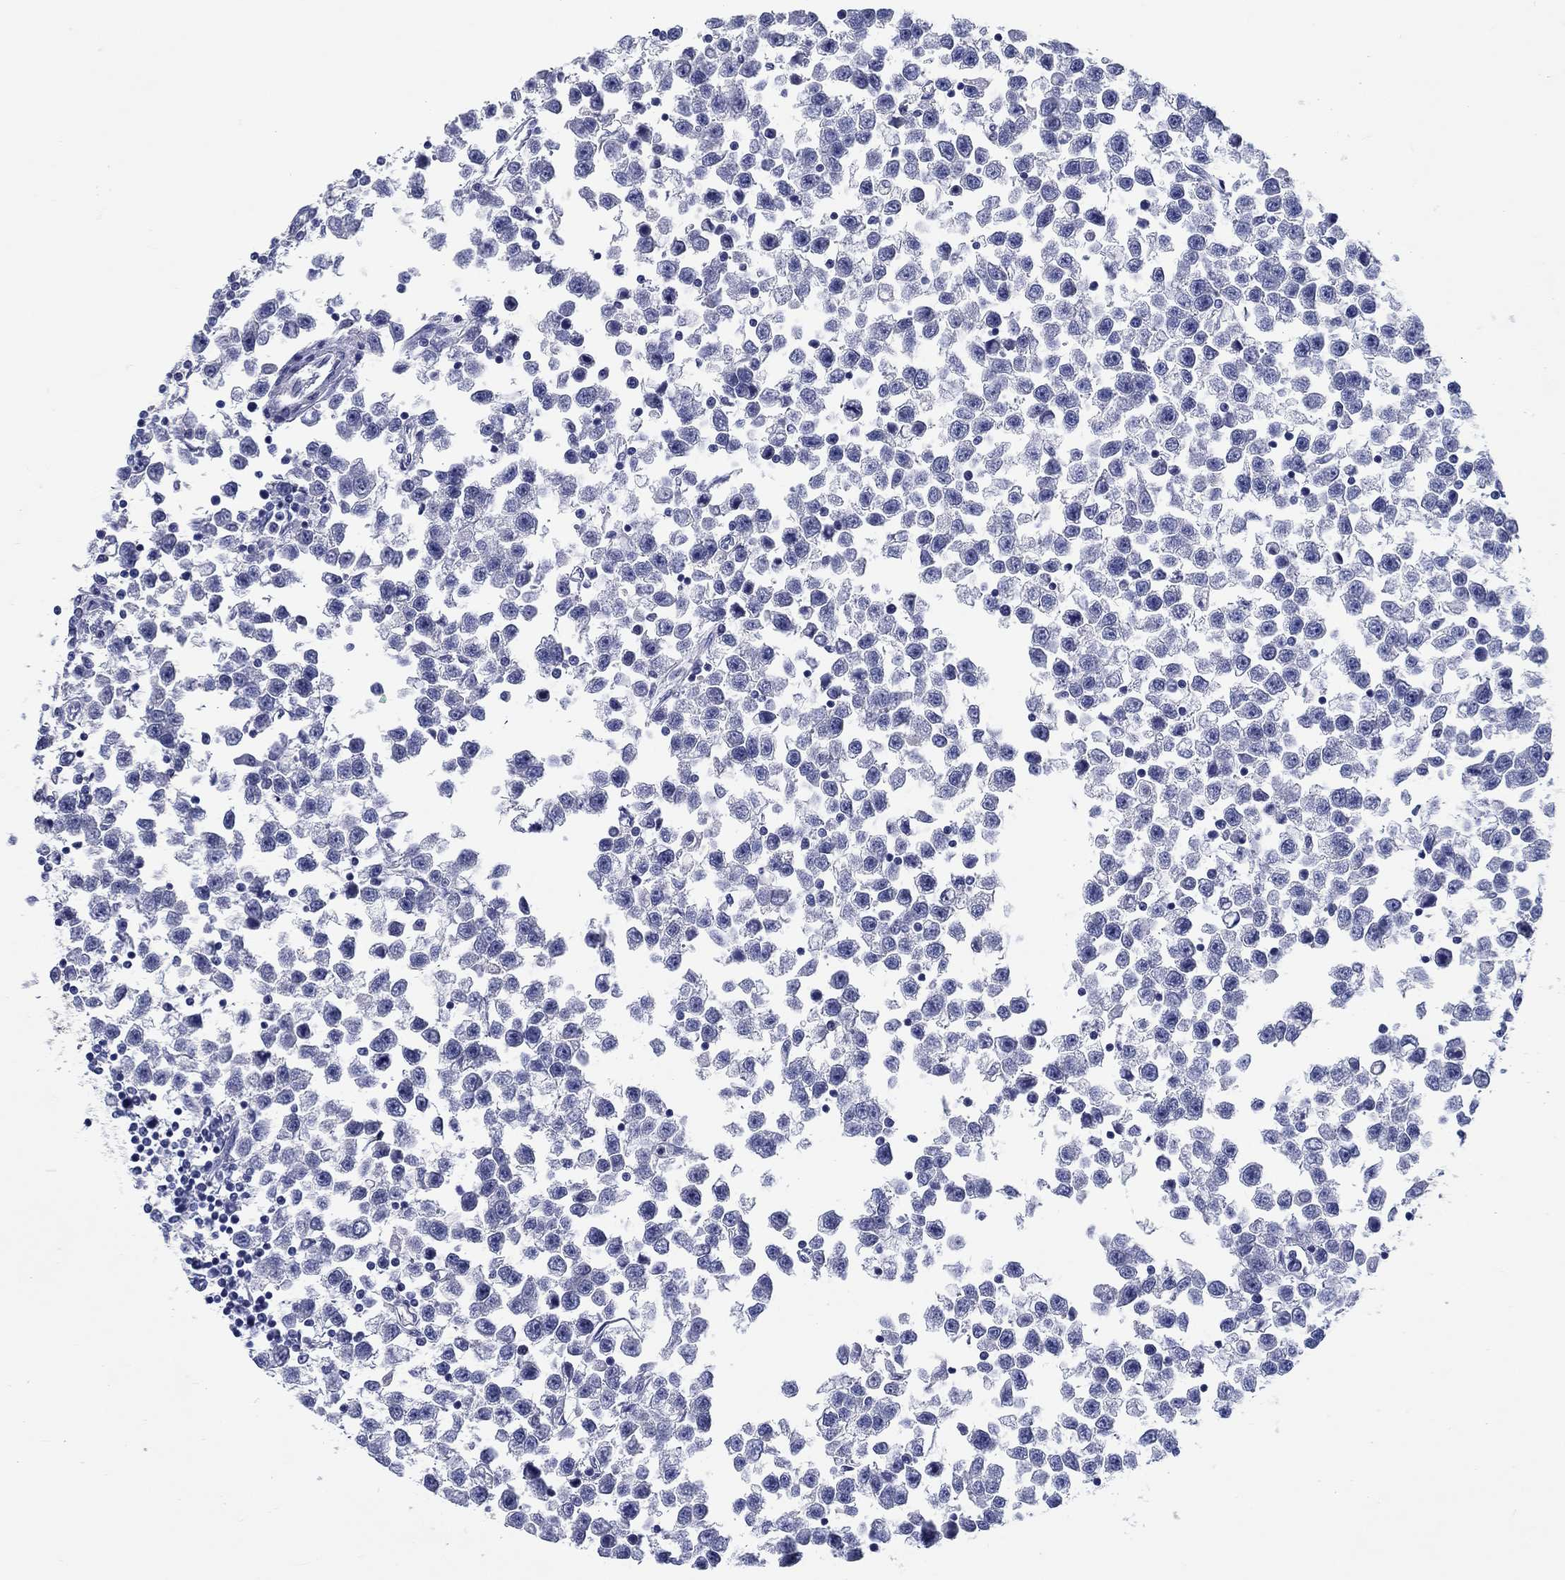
{"staining": {"intensity": "negative", "quantity": "none", "location": "none"}, "tissue": "testis cancer", "cell_type": "Tumor cells", "image_type": "cancer", "snomed": [{"axis": "morphology", "description": "Seminoma, NOS"}, {"axis": "topography", "description": "Testis"}], "caption": "This is an IHC image of seminoma (testis). There is no staining in tumor cells.", "gene": "RAP1GAP", "patient": {"sex": "male", "age": 34}}